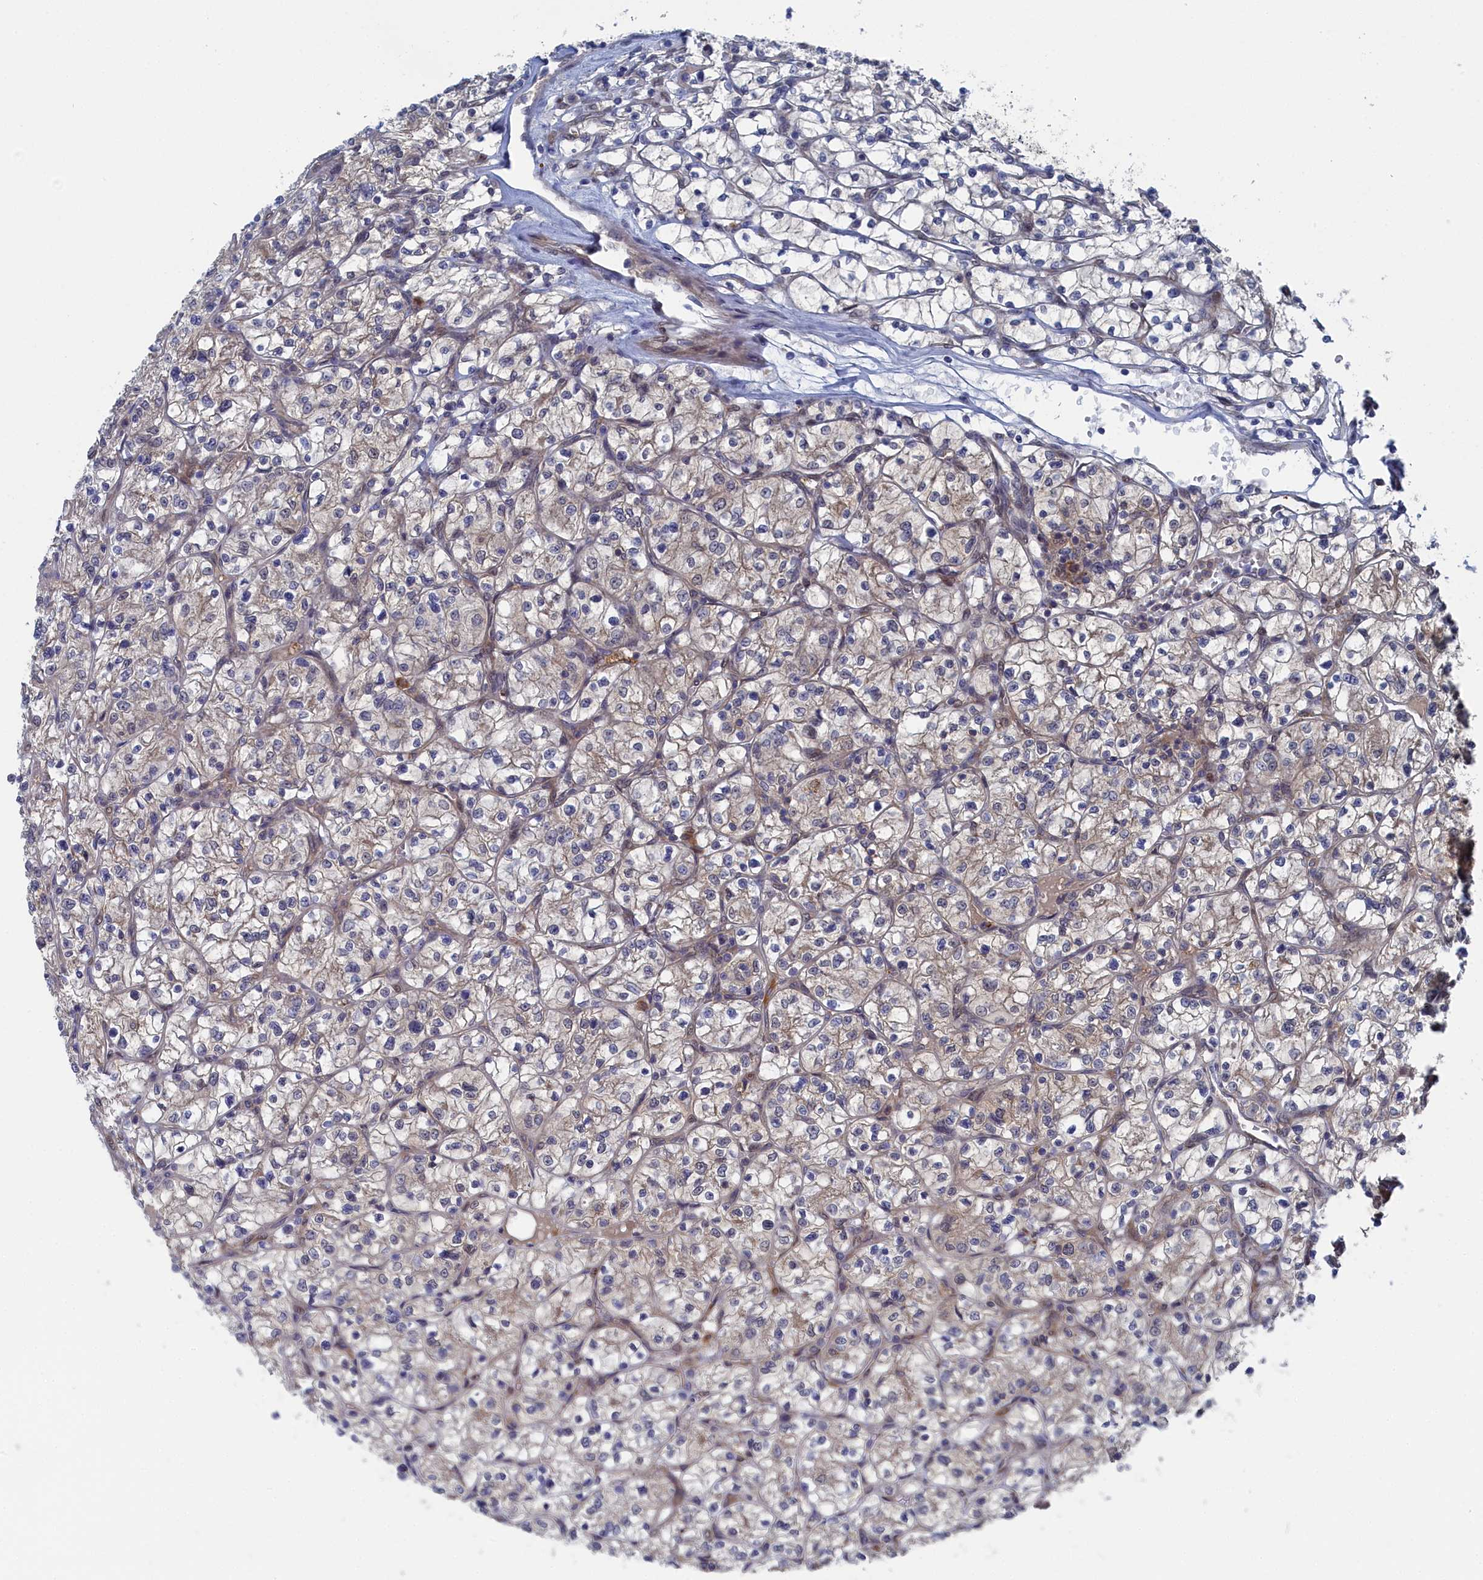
{"staining": {"intensity": "weak", "quantity": "25%-75%", "location": "cytoplasmic/membranous"}, "tissue": "renal cancer", "cell_type": "Tumor cells", "image_type": "cancer", "snomed": [{"axis": "morphology", "description": "Adenocarcinoma, NOS"}, {"axis": "topography", "description": "Kidney"}], "caption": "Protein expression analysis of human adenocarcinoma (renal) reveals weak cytoplasmic/membranous positivity in approximately 25%-75% of tumor cells. The staining was performed using DAB (3,3'-diaminobenzidine) to visualize the protein expression in brown, while the nuclei were stained in blue with hematoxylin (Magnification: 20x).", "gene": "IRGQ", "patient": {"sex": "female", "age": 64}}